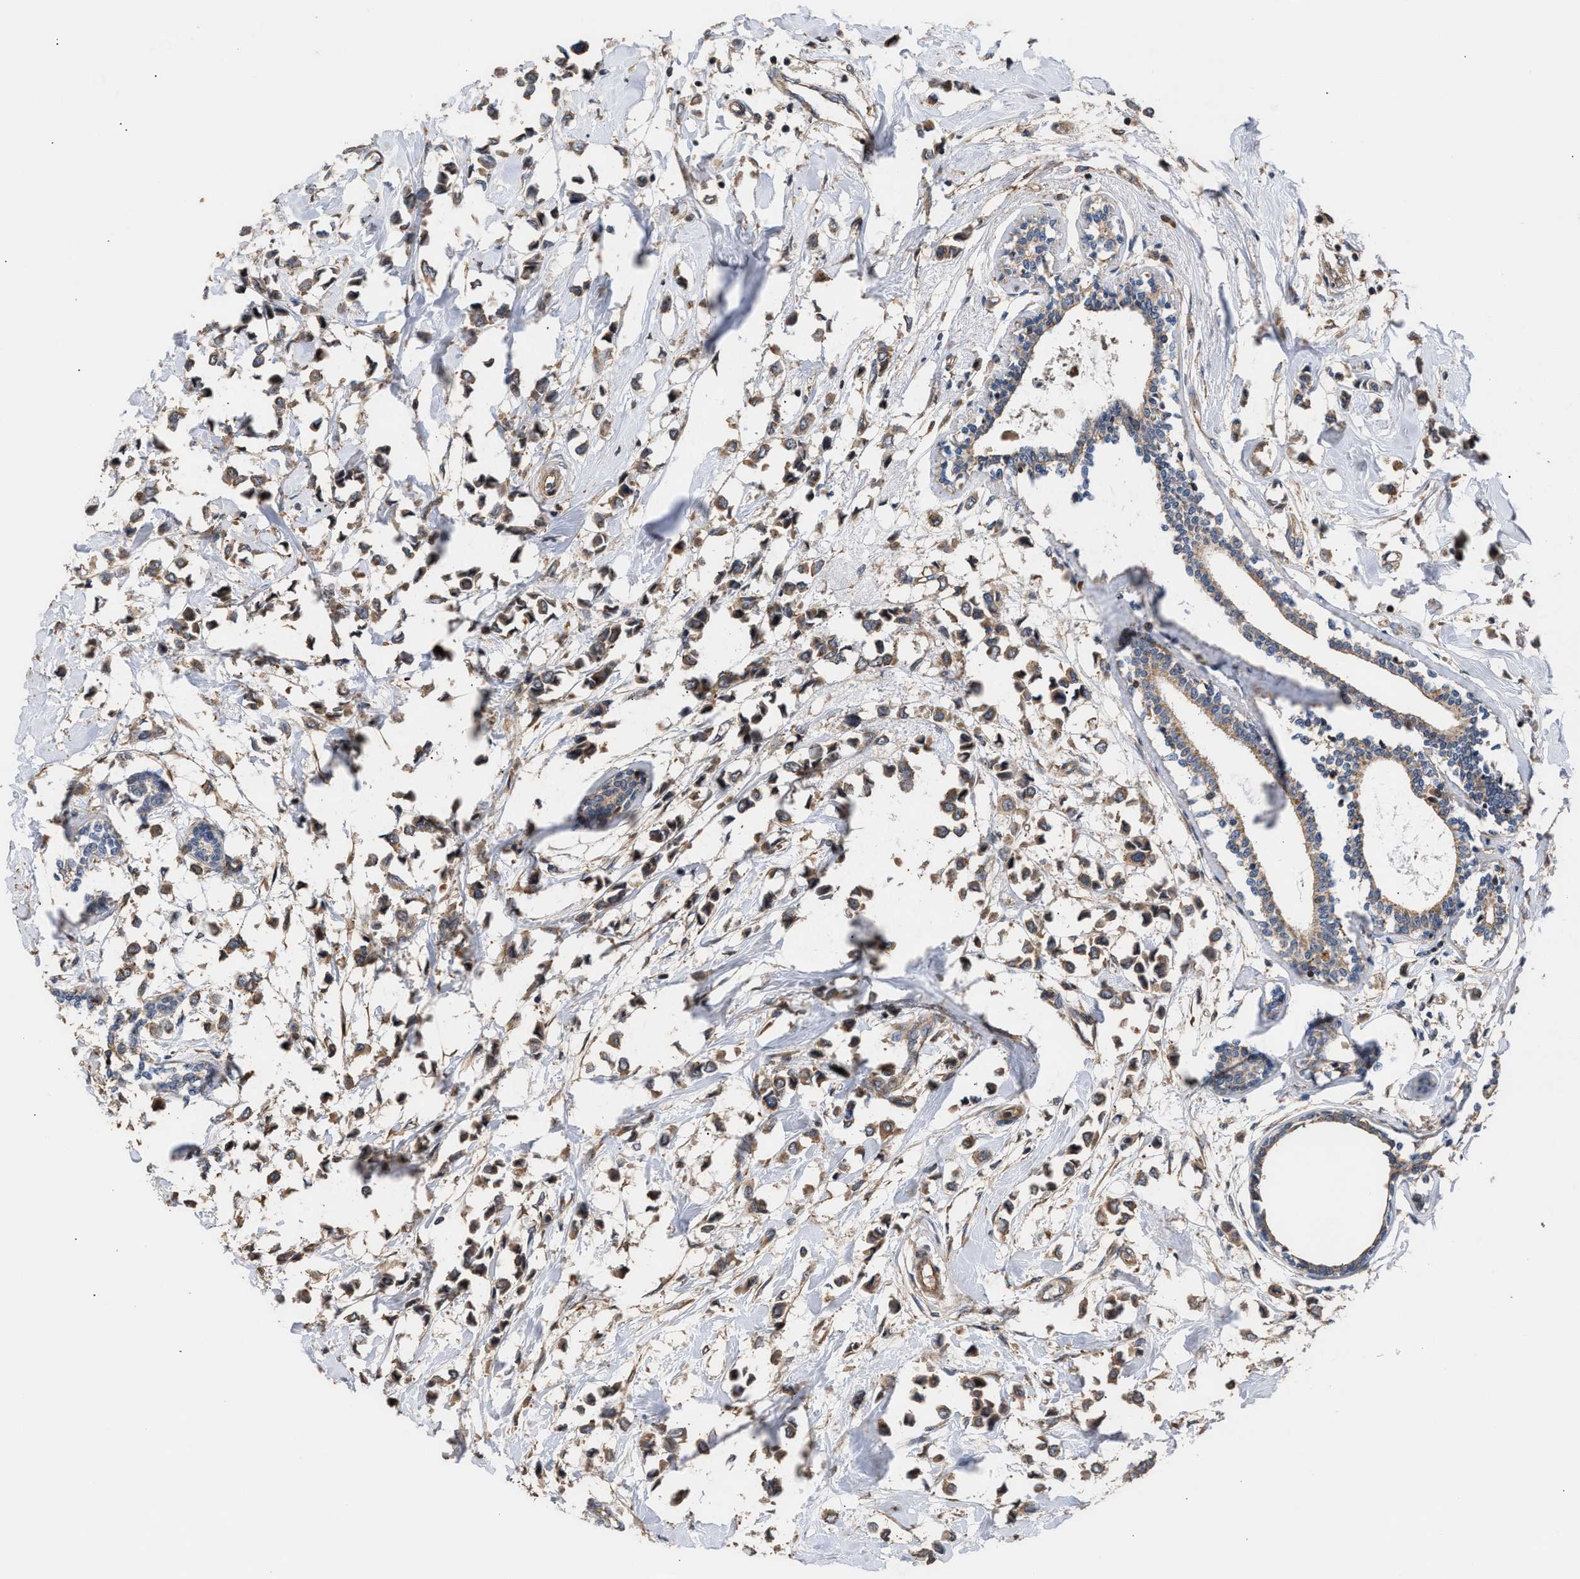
{"staining": {"intensity": "moderate", "quantity": "25%-75%", "location": "cytoplasmic/membranous"}, "tissue": "breast cancer", "cell_type": "Tumor cells", "image_type": "cancer", "snomed": [{"axis": "morphology", "description": "Lobular carcinoma"}, {"axis": "topography", "description": "Breast"}], "caption": "IHC photomicrograph of human breast lobular carcinoma stained for a protein (brown), which exhibits medium levels of moderate cytoplasmic/membranous staining in approximately 25%-75% of tumor cells.", "gene": "STAU1", "patient": {"sex": "female", "age": 51}}